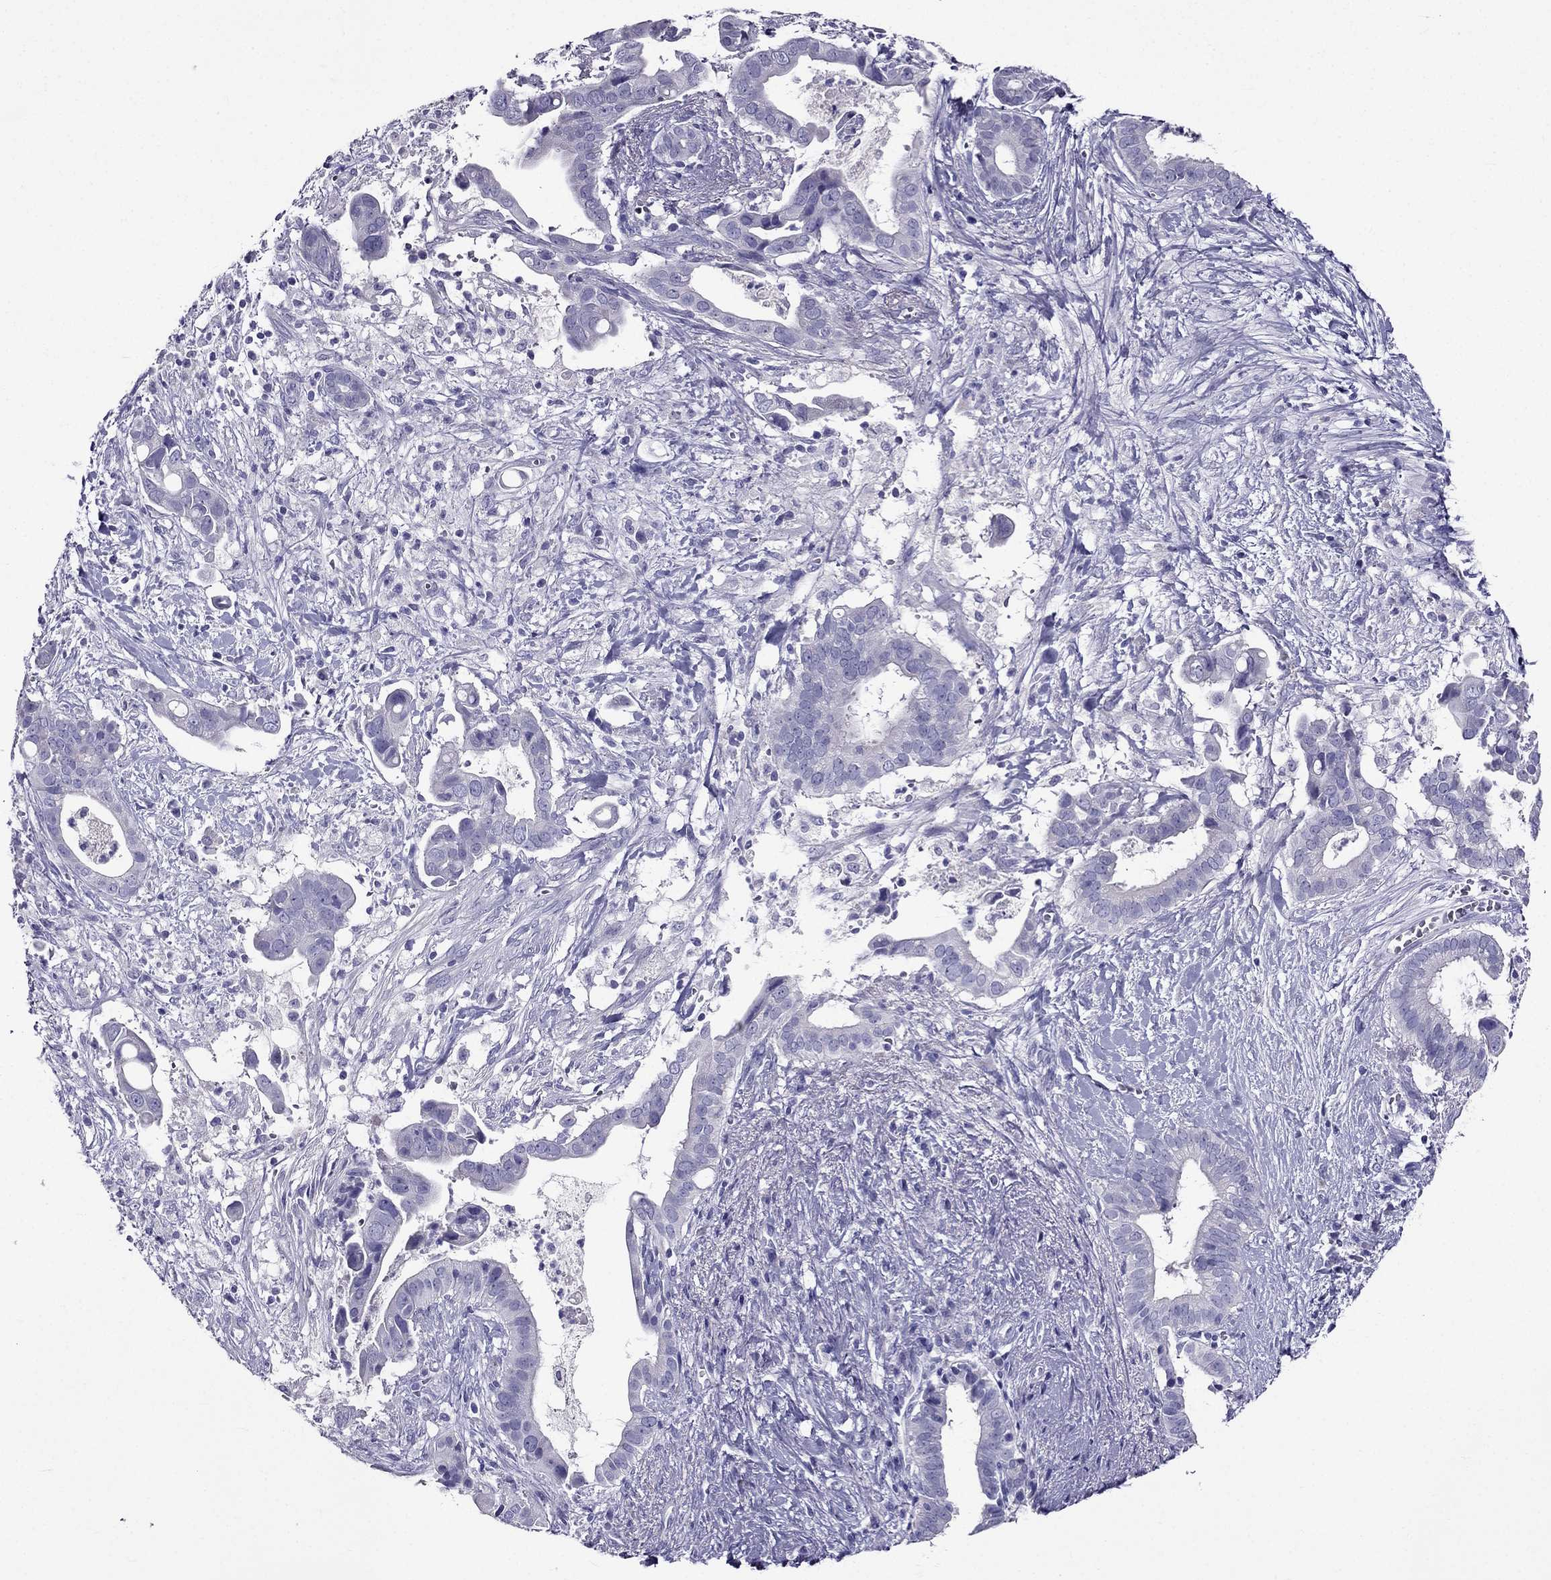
{"staining": {"intensity": "negative", "quantity": "none", "location": "none"}, "tissue": "pancreatic cancer", "cell_type": "Tumor cells", "image_type": "cancer", "snomed": [{"axis": "morphology", "description": "Adenocarcinoma, NOS"}, {"axis": "topography", "description": "Pancreas"}], "caption": "Protein analysis of pancreatic cancer reveals no significant staining in tumor cells.", "gene": "ZNF541", "patient": {"sex": "male", "age": 61}}